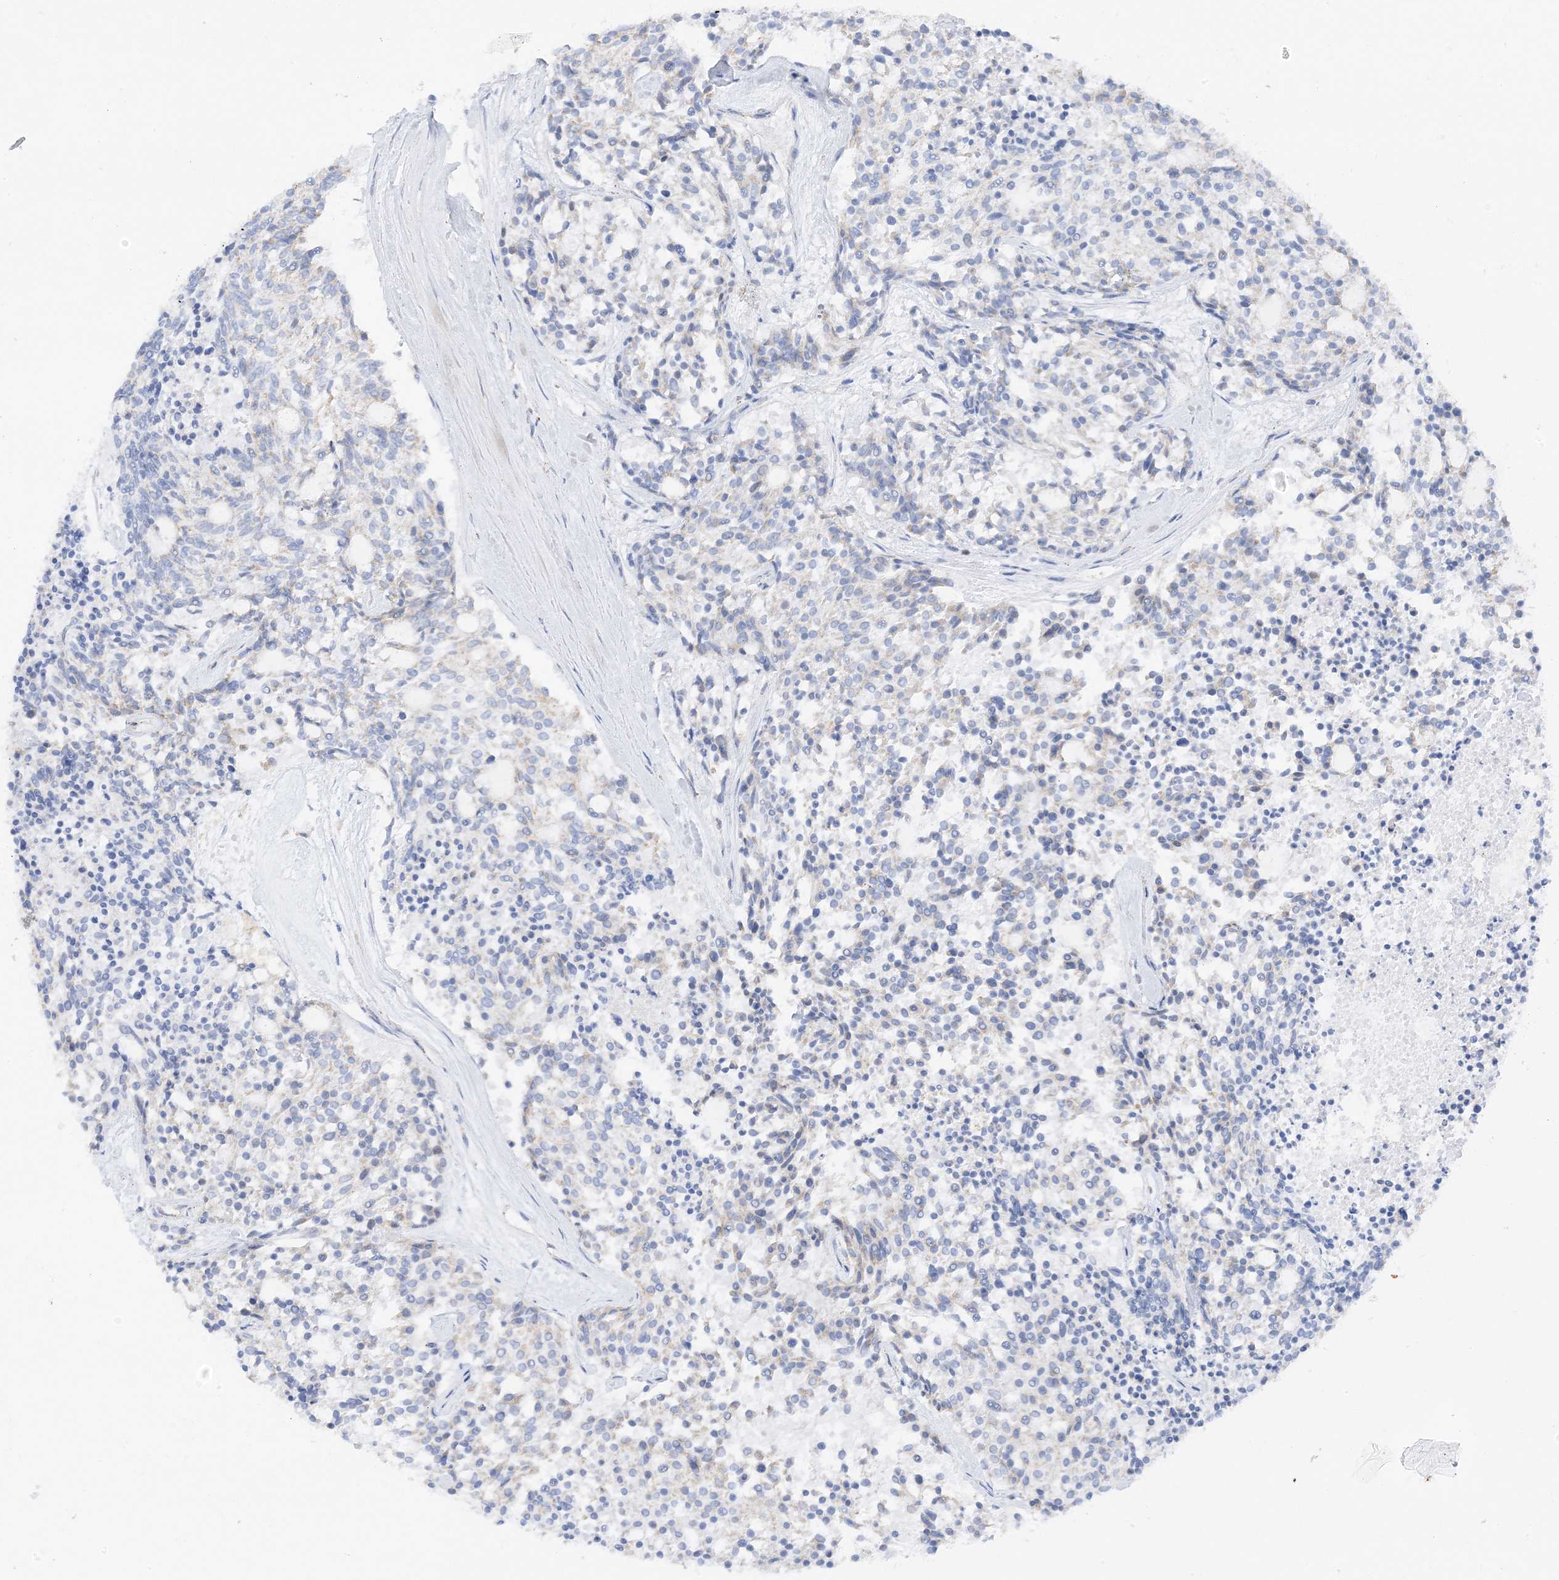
{"staining": {"intensity": "negative", "quantity": "none", "location": "none"}, "tissue": "carcinoid", "cell_type": "Tumor cells", "image_type": "cancer", "snomed": [{"axis": "morphology", "description": "Carcinoid, malignant, NOS"}, {"axis": "topography", "description": "Pancreas"}], "caption": "Immunohistochemical staining of human malignant carcinoid displays no significant expression in tumor cells. The staining was performed using DAB (3,3'-diaminobenzidine) to visualize the protein expression in brown, while the nuclei were stained in blue with hematoxylin (Magnification: 20x).", "gene": "CAPN13", "patient": {"sex": "female", "age": 54}}